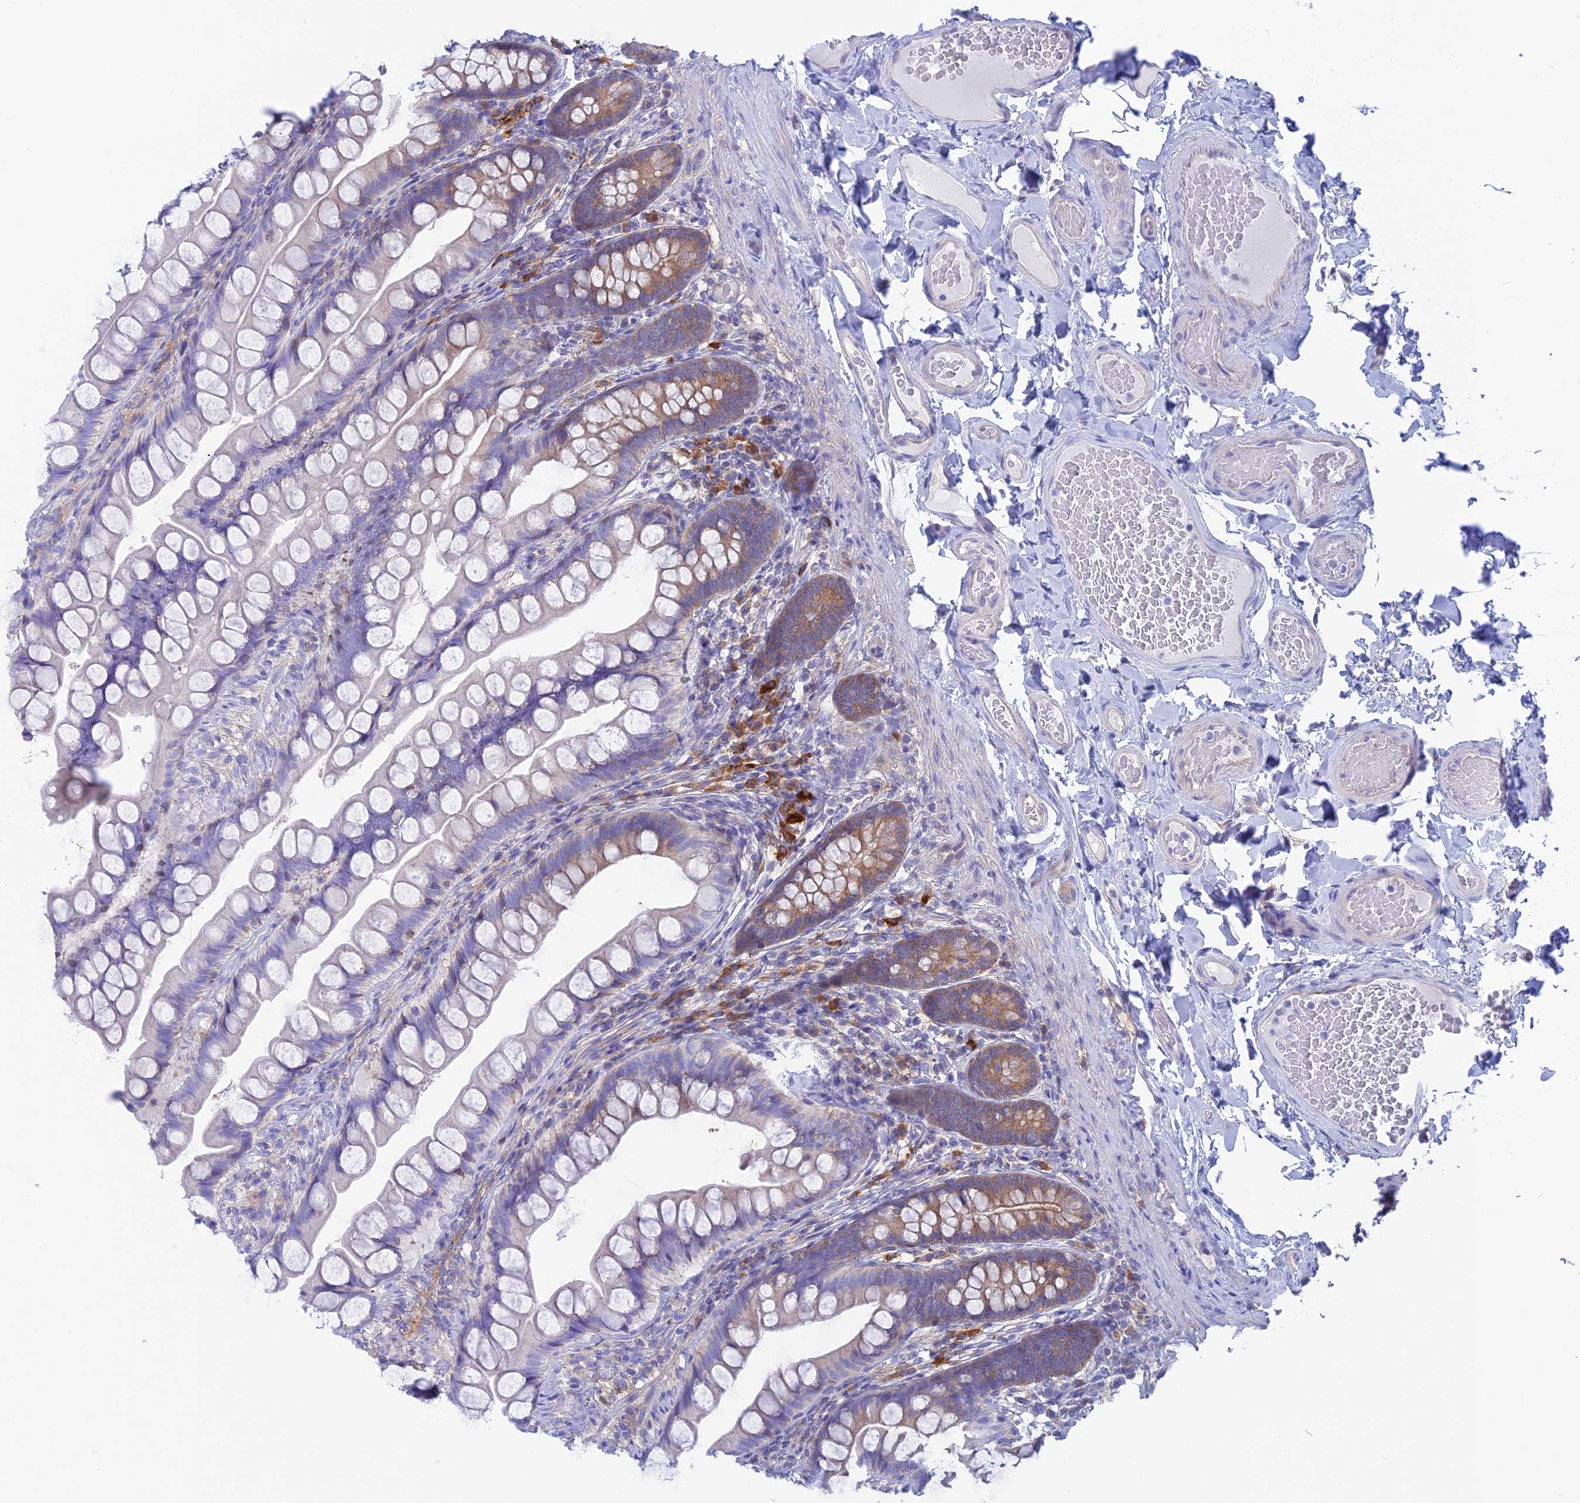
{"staining": {"intensity": "moderate", "quantity": "25%-75%", "location": "cytoplasmic/membranous"}, "tissue": "small intestine", "cell_type": "Glandular cells", "image_type": "normal", "snomed": [{"axis": "morphology", "description": "Normal tissue, NOS"}, {"axis": "topography", "description": "Small intestine"}], "caption": "Moderate cytoplasmic/membranous staining for a protein is appreciated in about 25%-75% of glandular cells of normal small intestine using IHC.", "gene": "LZTFL1", "patient": {"sex": "male", "age": 70}}